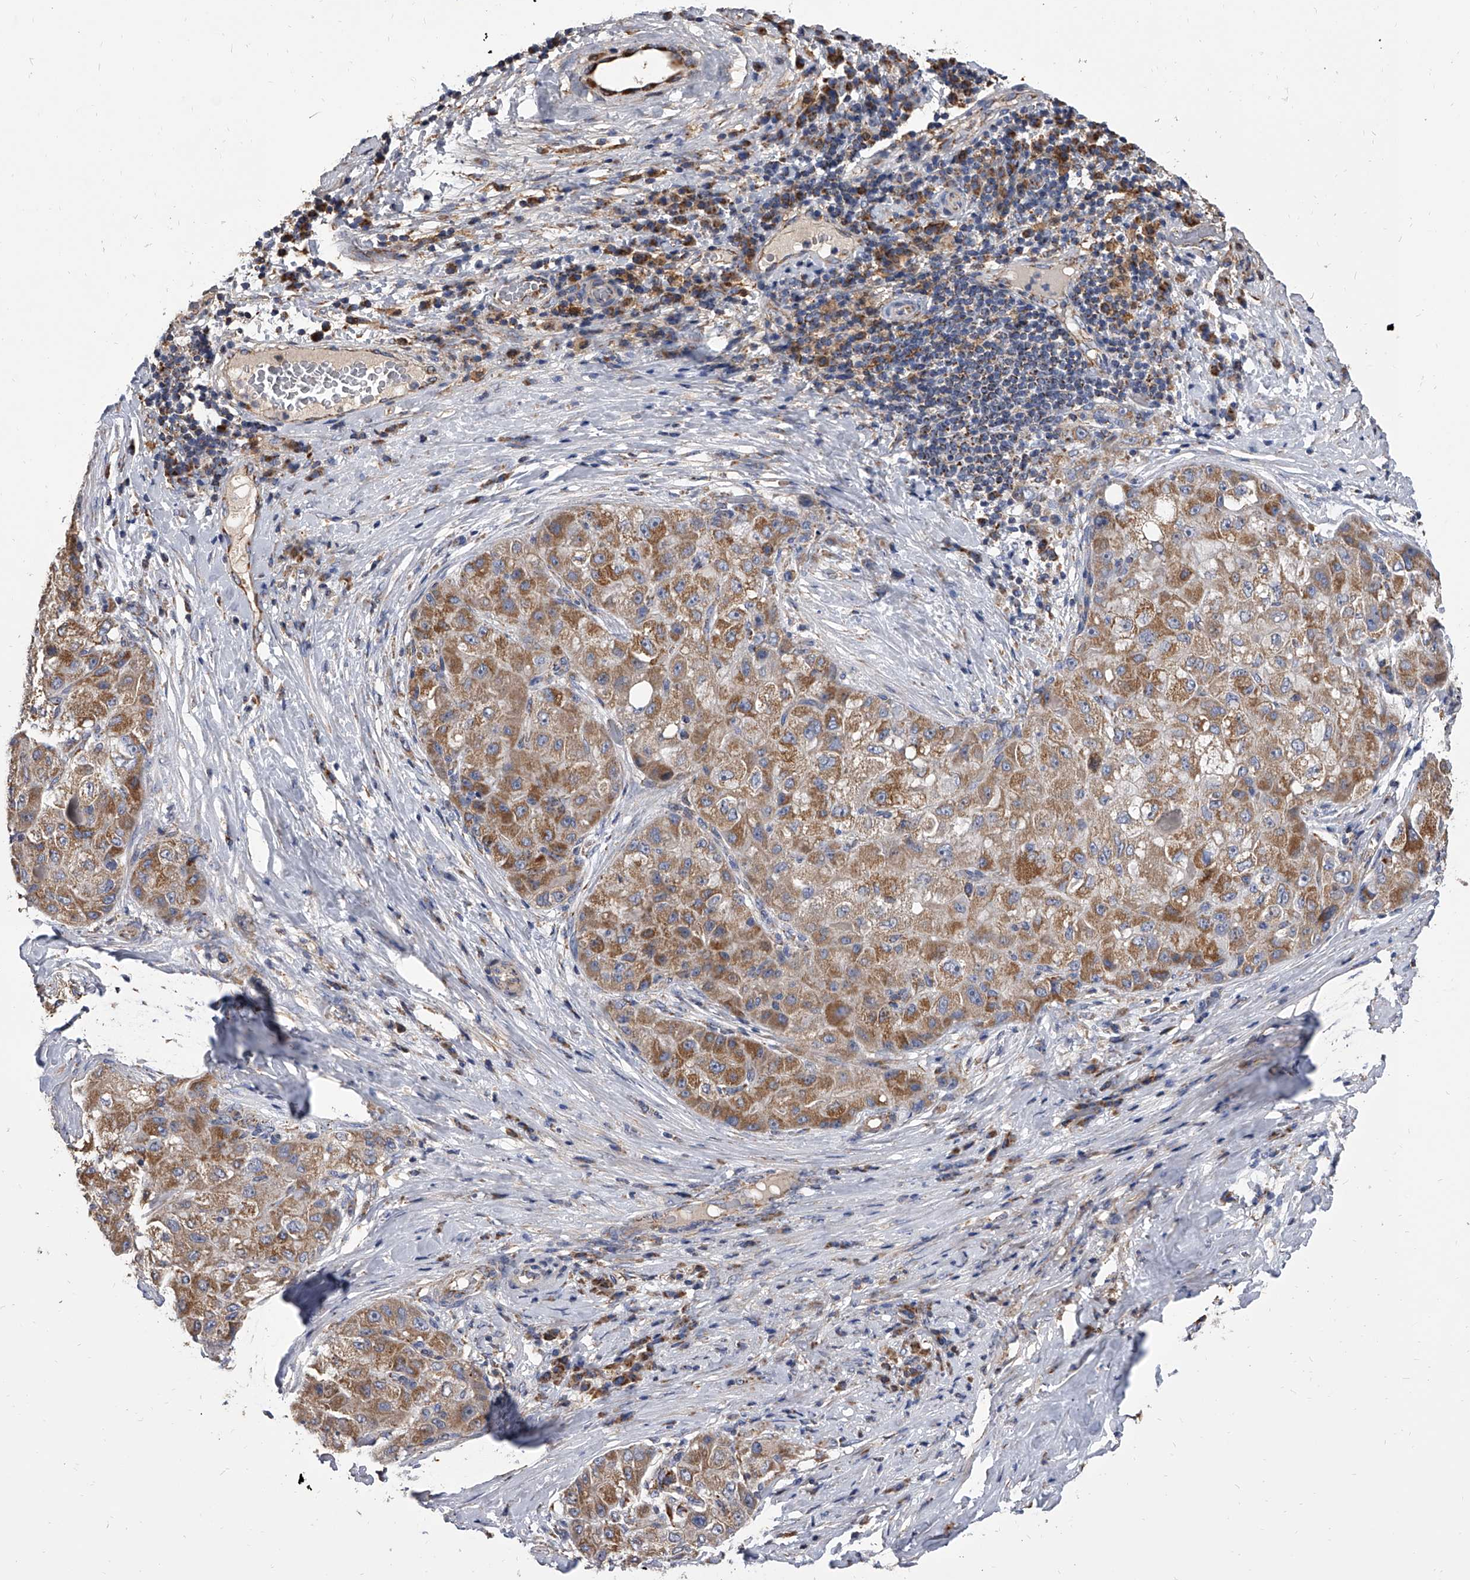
{"staining": {"intensity": "moderate", "quantity": ">75%", "location": "cytoplasmic/membranous"}, "tissue": "liver cancer", "cell_type": "Tumor cells", "image_type": "cancer", "snomed": [{"axis": "morphology", "description": "Carcinoma, Hepatocellular, NOS"}, {"axis": "topography", "description": "Liver"}], "caption": "Immunohistochemistry of human liver cancer shows medium levels of moderate cytoplasmic/membranous expression in approximately >75% of tumor cells. The staining is performed using DAB (3,3'-diaminobenzidine) brown chromogen to label protein expression. The nuclei are counter-stained blue using hematoxylin.", "gene": "MRPL28", "patient": {"sex": "male", "age": 80}}